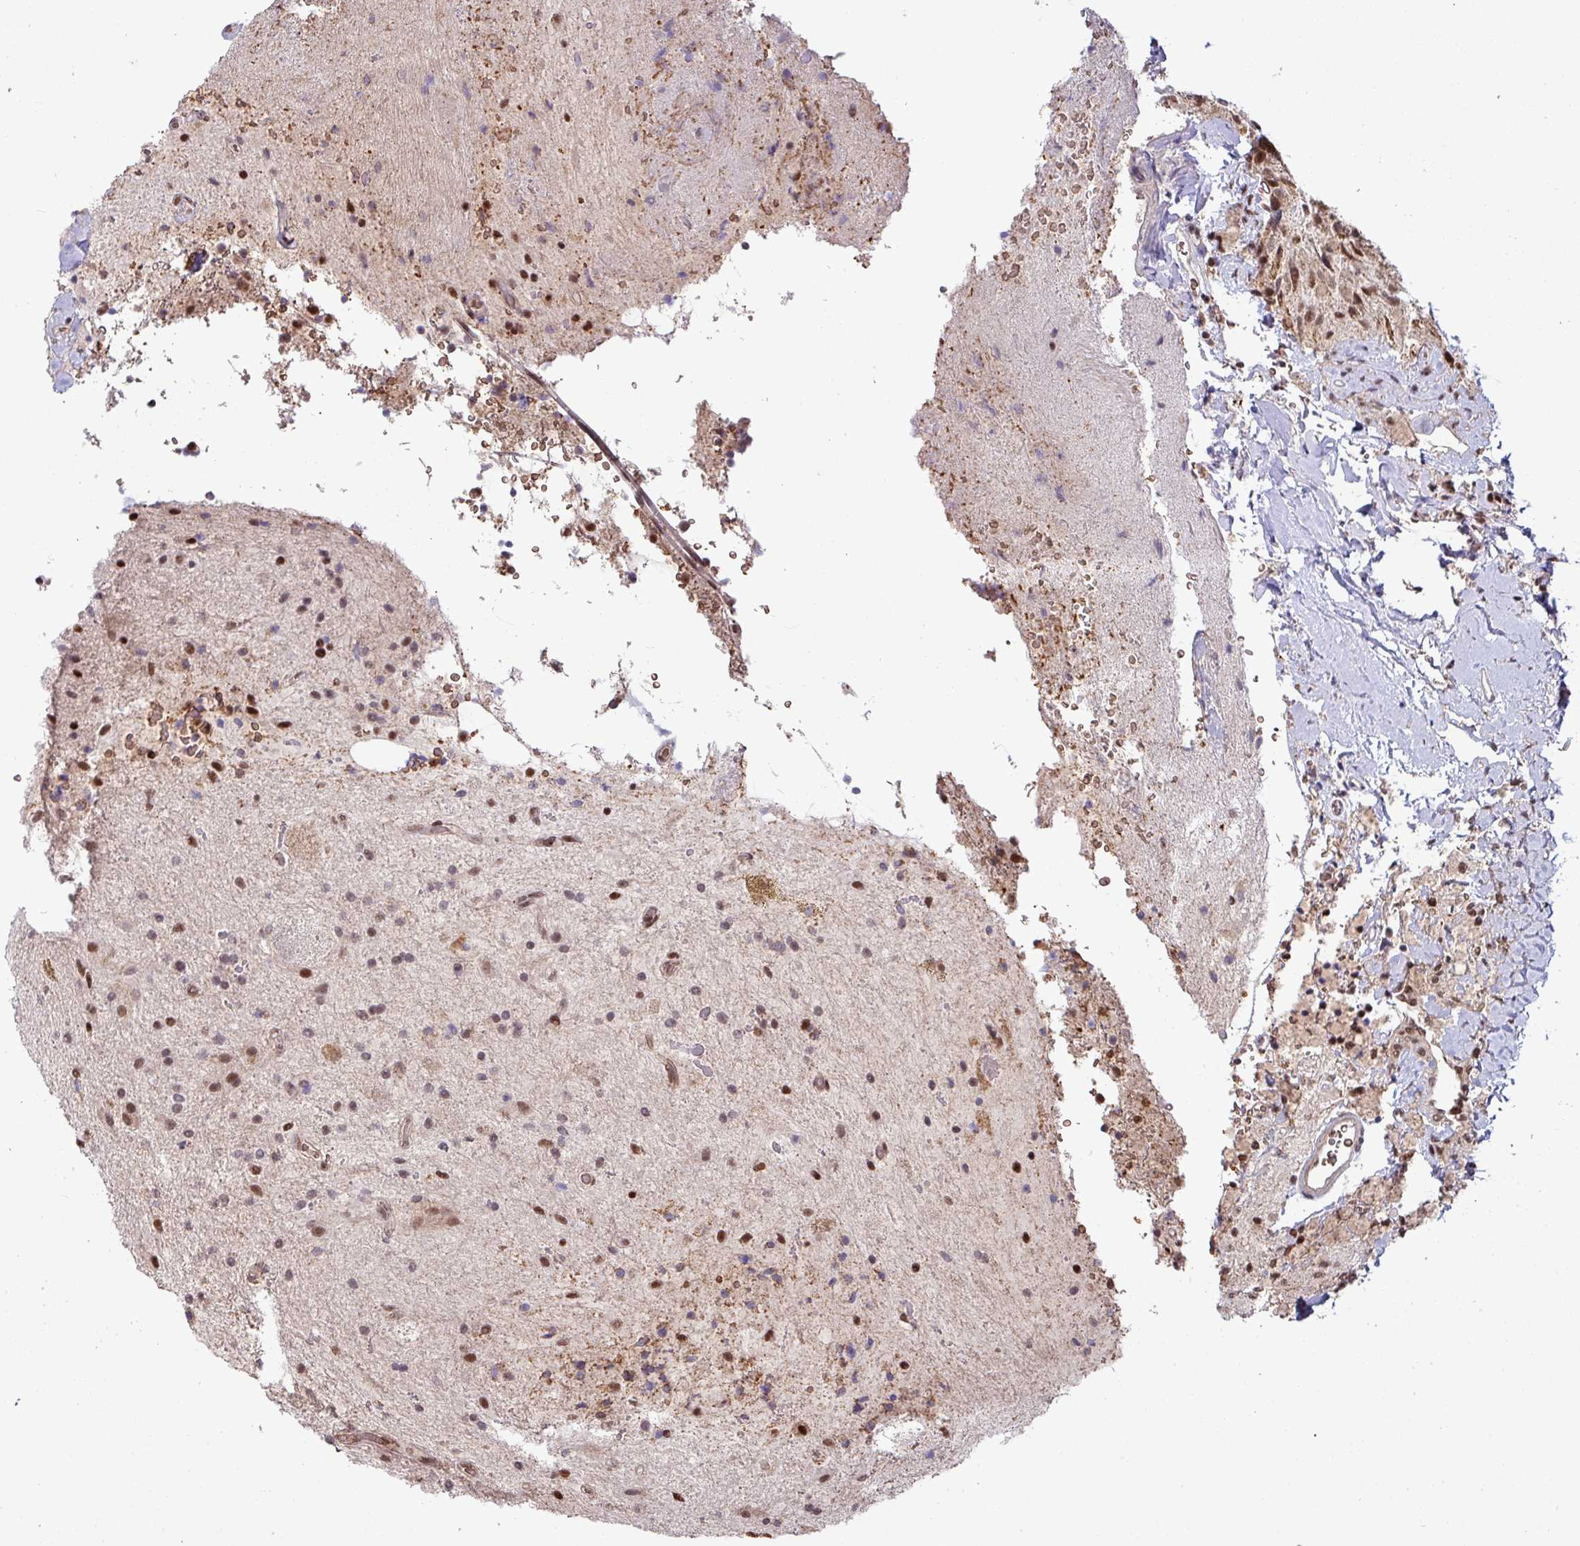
{"staining": {"intensity": "moderate", "quantity": "<25%", "location": "nuclear"}, "tissue": "glioma", "cell_type": "Tumor cells", "image_type": "cancer", "snomed": [{"axis": "morphology", "description": "Glioma, malignant, High grade"}, {"axis": "topography", "description": "Brain"}], "caption": "Tumor cells demonstrate low levels of moderate nuclear positivity in approximately <25% of cells in human glioma. Immunohistochemistry (ihc) stains the protein in brown and the nuclei are stained blue.", "gene": "PHF23", "patient": {"sex": "male", "age": 34}}